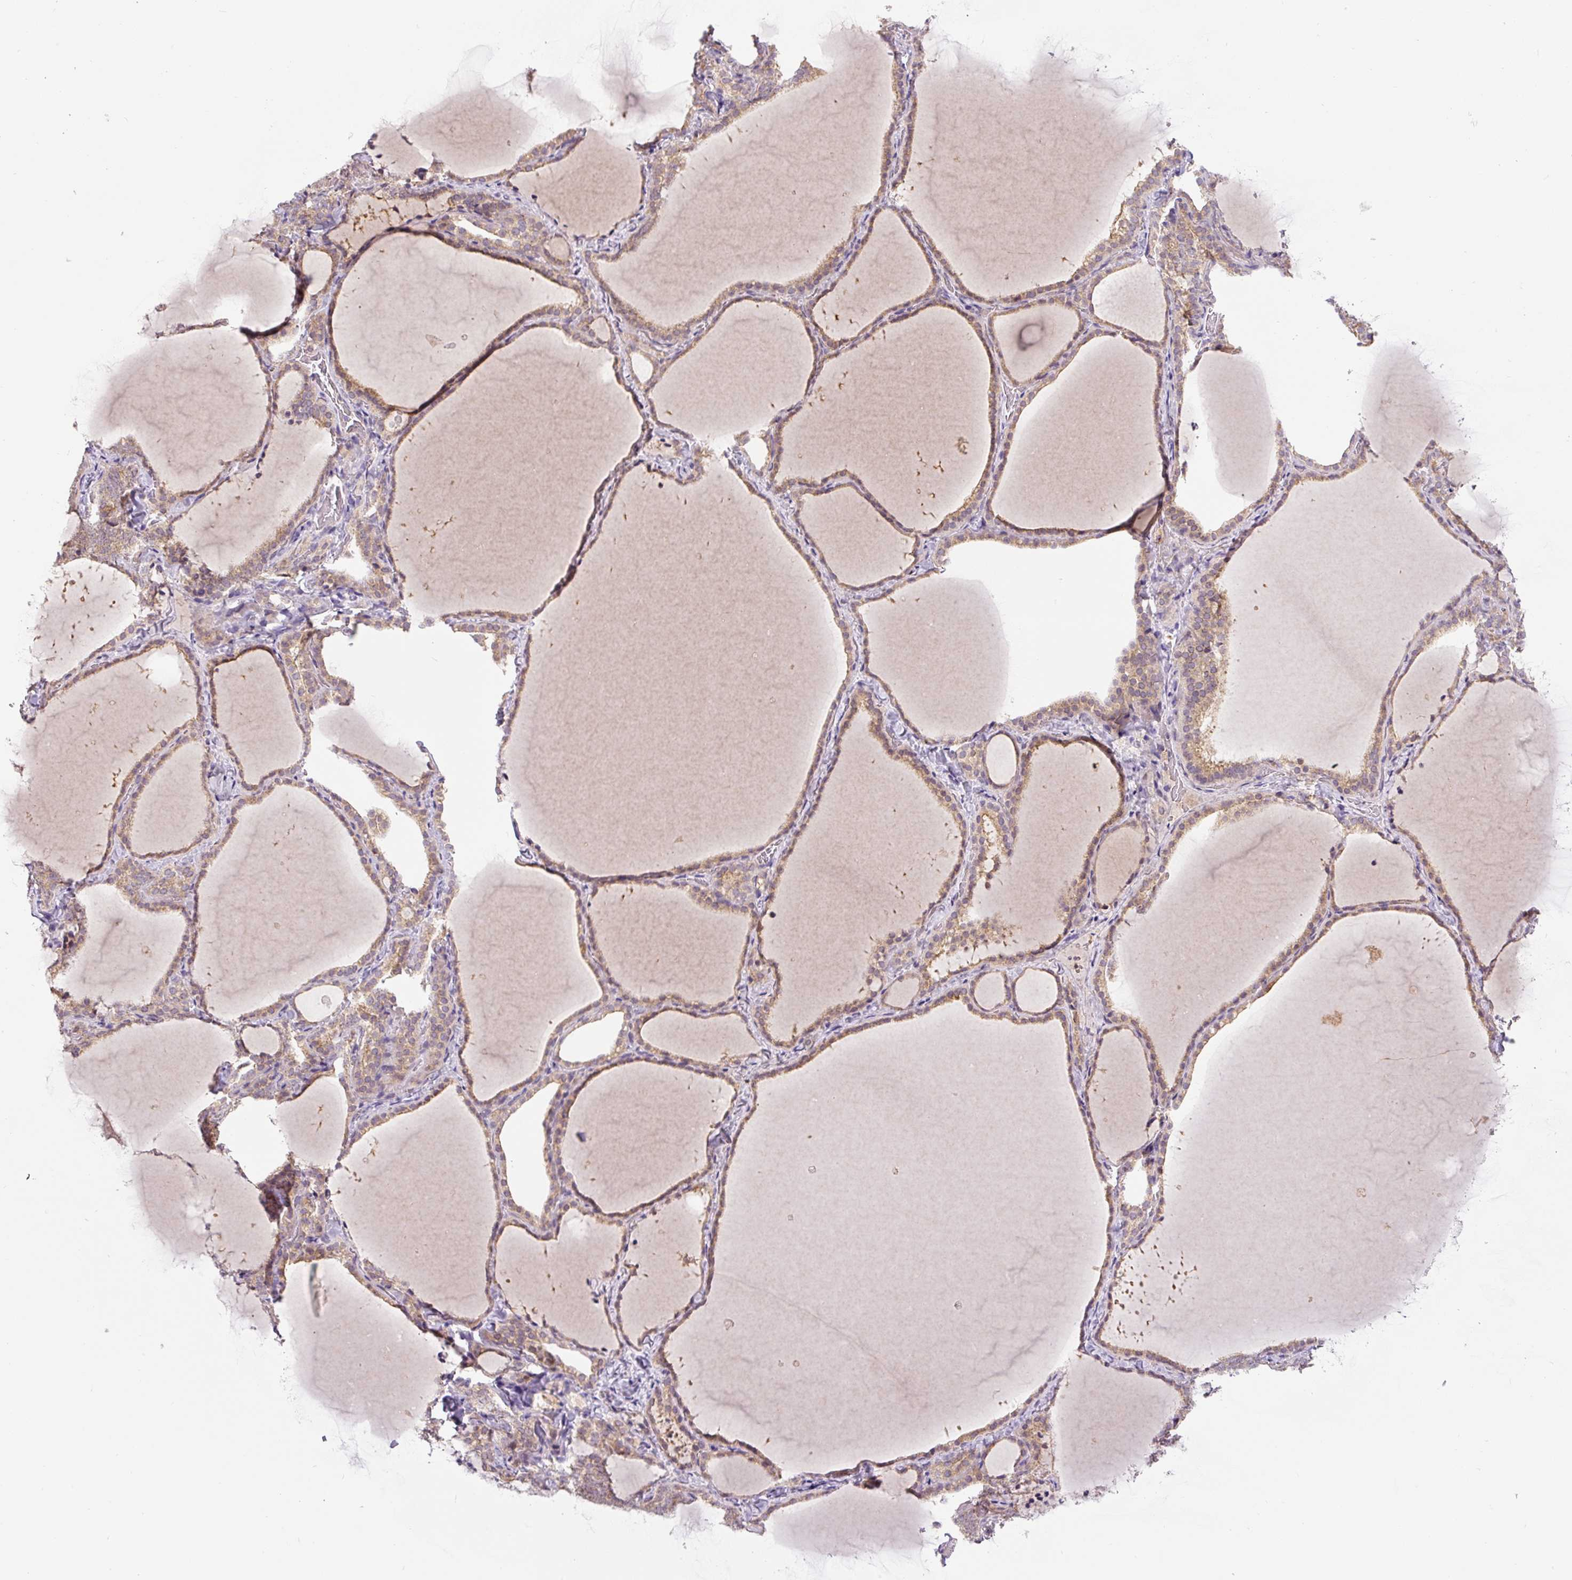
{"staining": {"intensity": "moderate", "quantity": "25%-75%", "location": "cytoplasmic/membranous"}, "tissue": "thyroid gland", "cell_type": "Glandular cells", "image_type": "normal", "snomed": [{"axis": "morphology", "description": "Normal tissue, NOS"}, {"axis": "topography", "description": "Thyroid gland"}], "caption": "Brown immunohistochemical staining in unremarkable human thyroid gland exhibits moderate cytoplasmic/membranous staining in approximately 25%-75% of glandular cells.", "gene": "PCM1", "patient": {"sex": "female", "age": 22}}